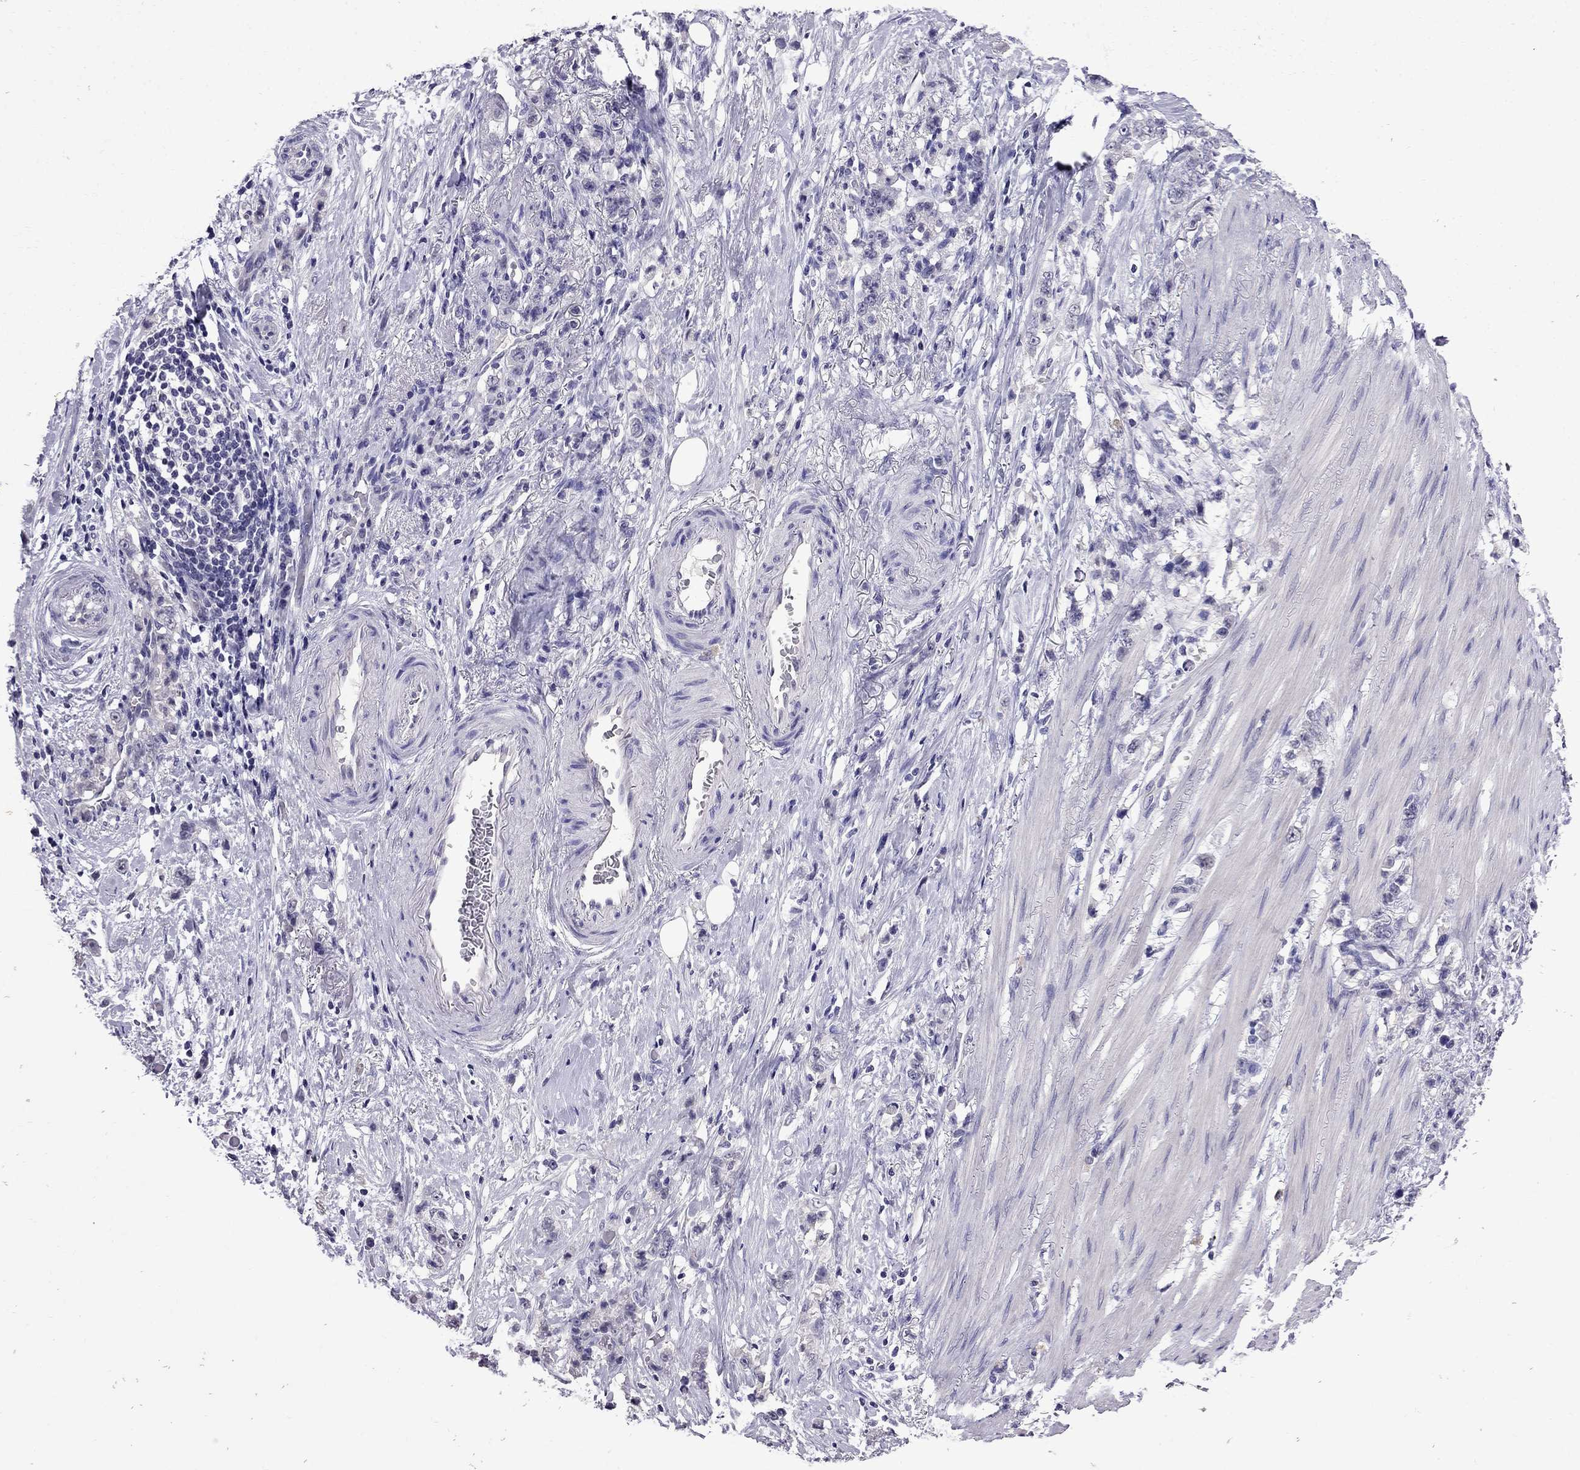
{"staining": {"intensity": "negative", "quantity": "none", "location": "none"}, "tissue": "stomach cancer", "cell_type": "Tumor cells", "image_type": "cancer", "snomed": [{"axis": "morphology", "description": "Adenocarcinoma, NOS"}, {"axis": "topography", "description": "Stomach, lower"}], "caption": "The photomicrograph reveals no significant positivity in tumor cells of adenocarcinoma (stomach).", "gene": "OLFM4", "patient": {"sex": "male", "age": 88}}